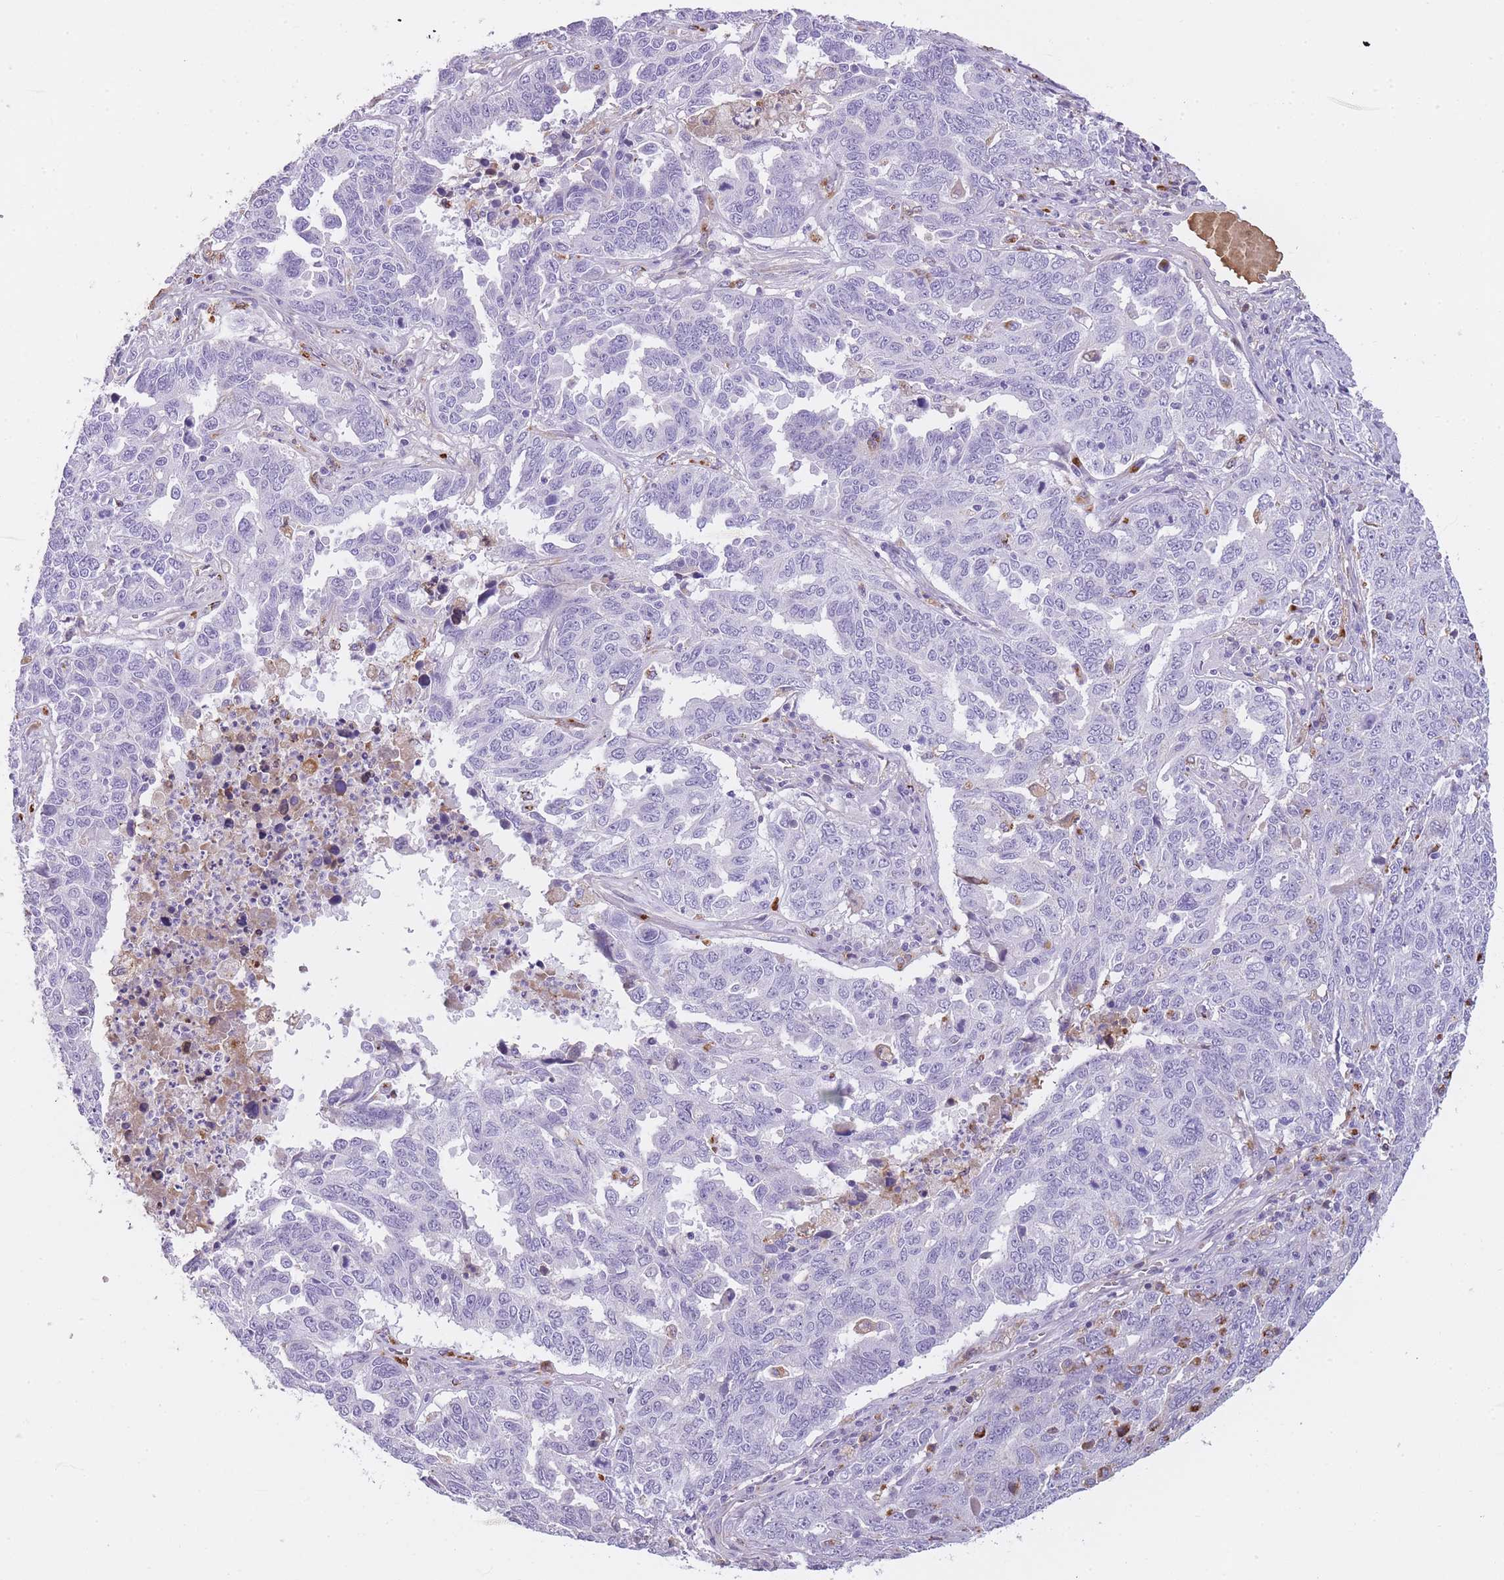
{"staining": {"intensity": "negative", "quantity": "none", "location": "none"}, "tissue": "ovarian cancer", "cell_type": "Tumor cells", "image_type": "cancer", "snomed": [{"axis": "morphology", "description": "Carcinoma, endometroid"}, {"axis": "topography", "description": "Ovary"}], "caption": "Immunohistochemical staining of human ovarian cancer exhibits no significant expression in tumor cells.", "gene": "GNAT1", "patient": {"sex": "female", "age": 62}}